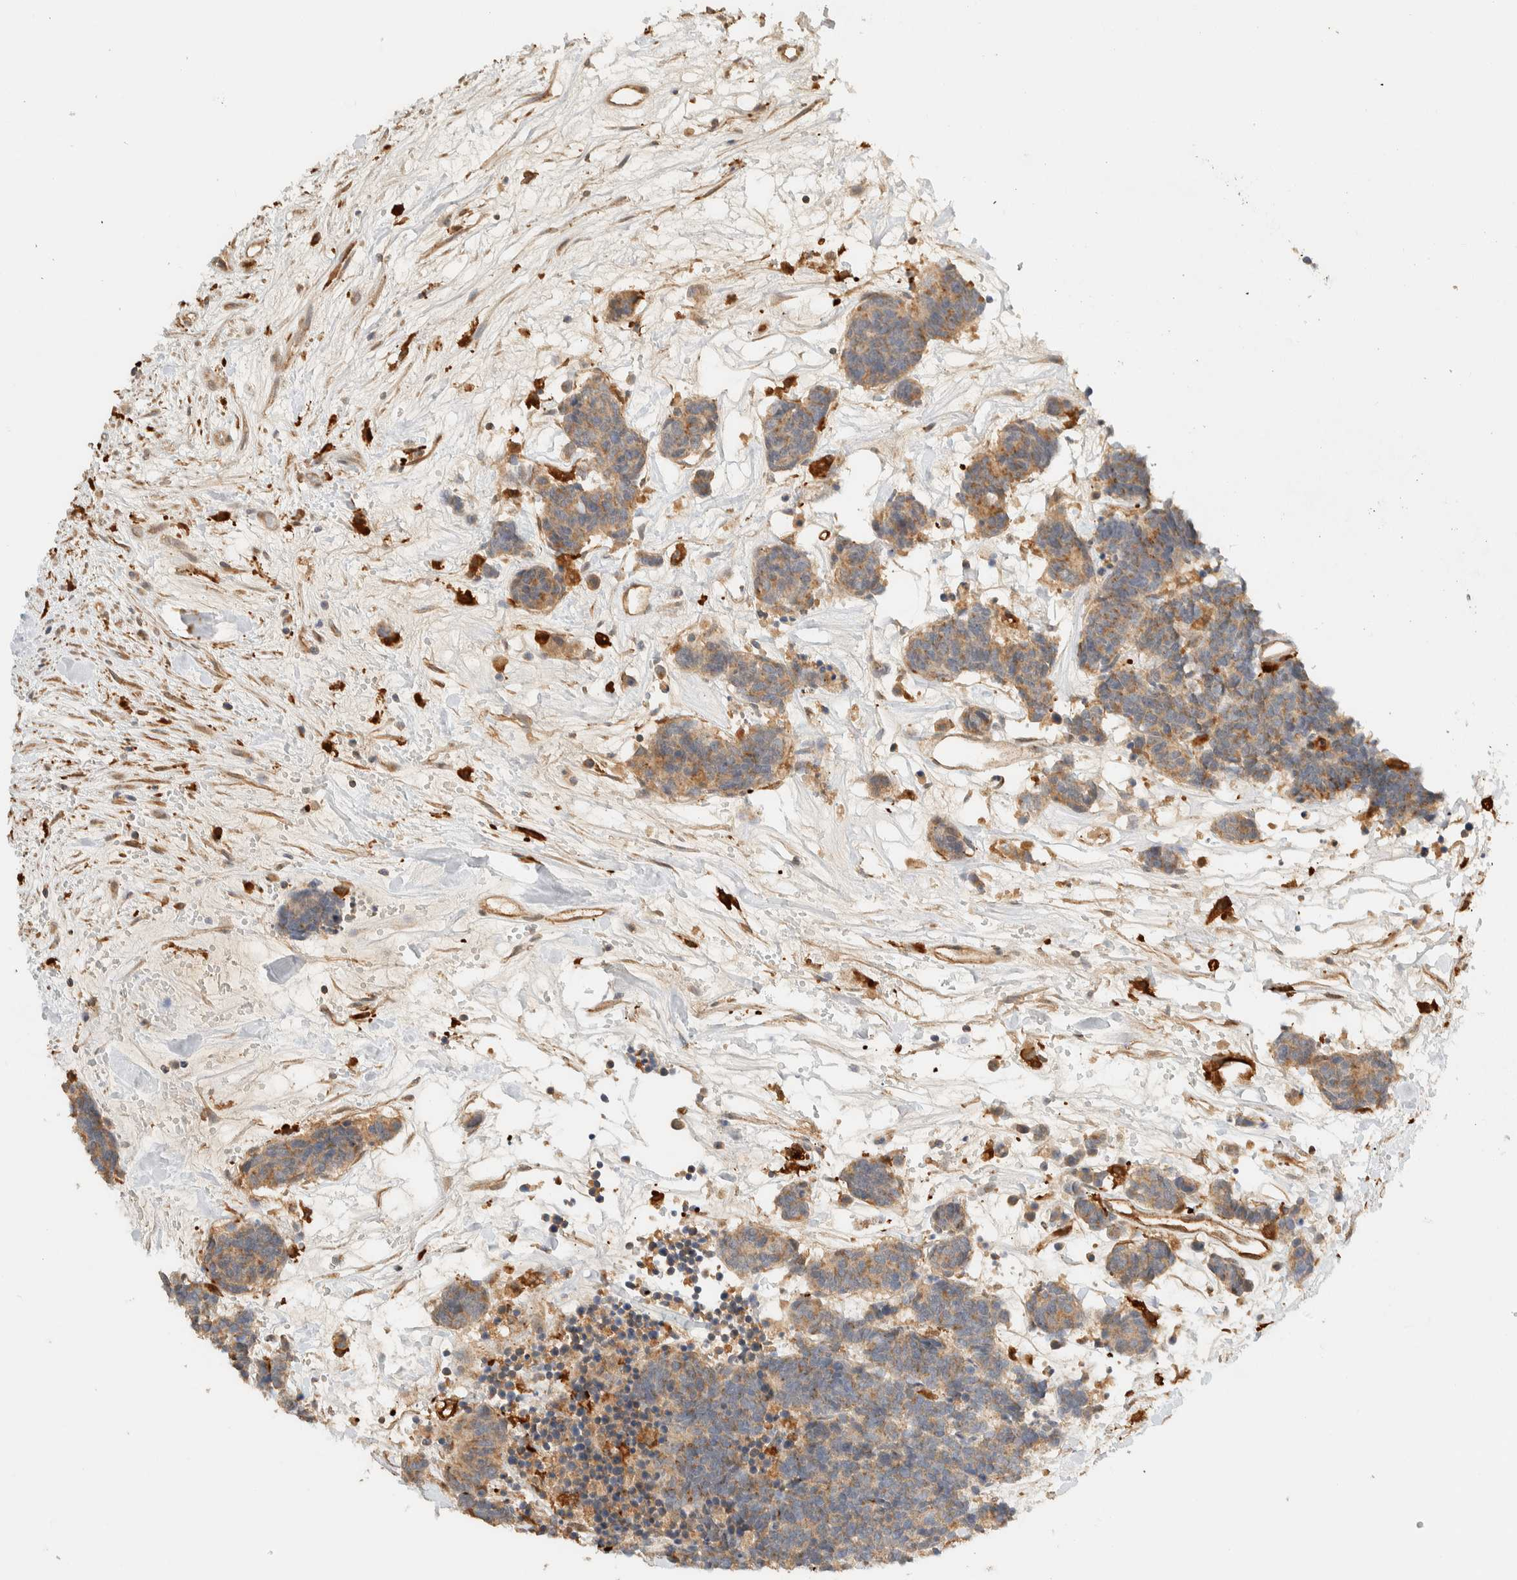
{"staining": {"intensity": "weak", "quantity": ">75%", "location": "cytoplasmic/membranous"}, "tissue": "carcinoid", "cell_type": "Tumor cells", "image_type": "cancer", "snomed": [{"axis": "morphology", "description": "Carcinoma, NOS"}, {"axis": "morphology", "description": "Carcinoid, malignant, NOS"}, {"axis": "topography", "description": "Urinary bladder"}], "caption": "High-magnification brightfield microscopy of carcinoid stained with DAB (3,3'-diaminobenzidine) (brown) and counterstained with hematoxylin (blue). tumor cells exhibit weak cytoplasmic/membranous expression is appreciated in approximately>75% of cells. Immunohistochemistry (ihc) stains the protein in brown and the nuclei are stained blue.", "gene": "TMEM192", "patient": {"sex": "male", "age": 57}}